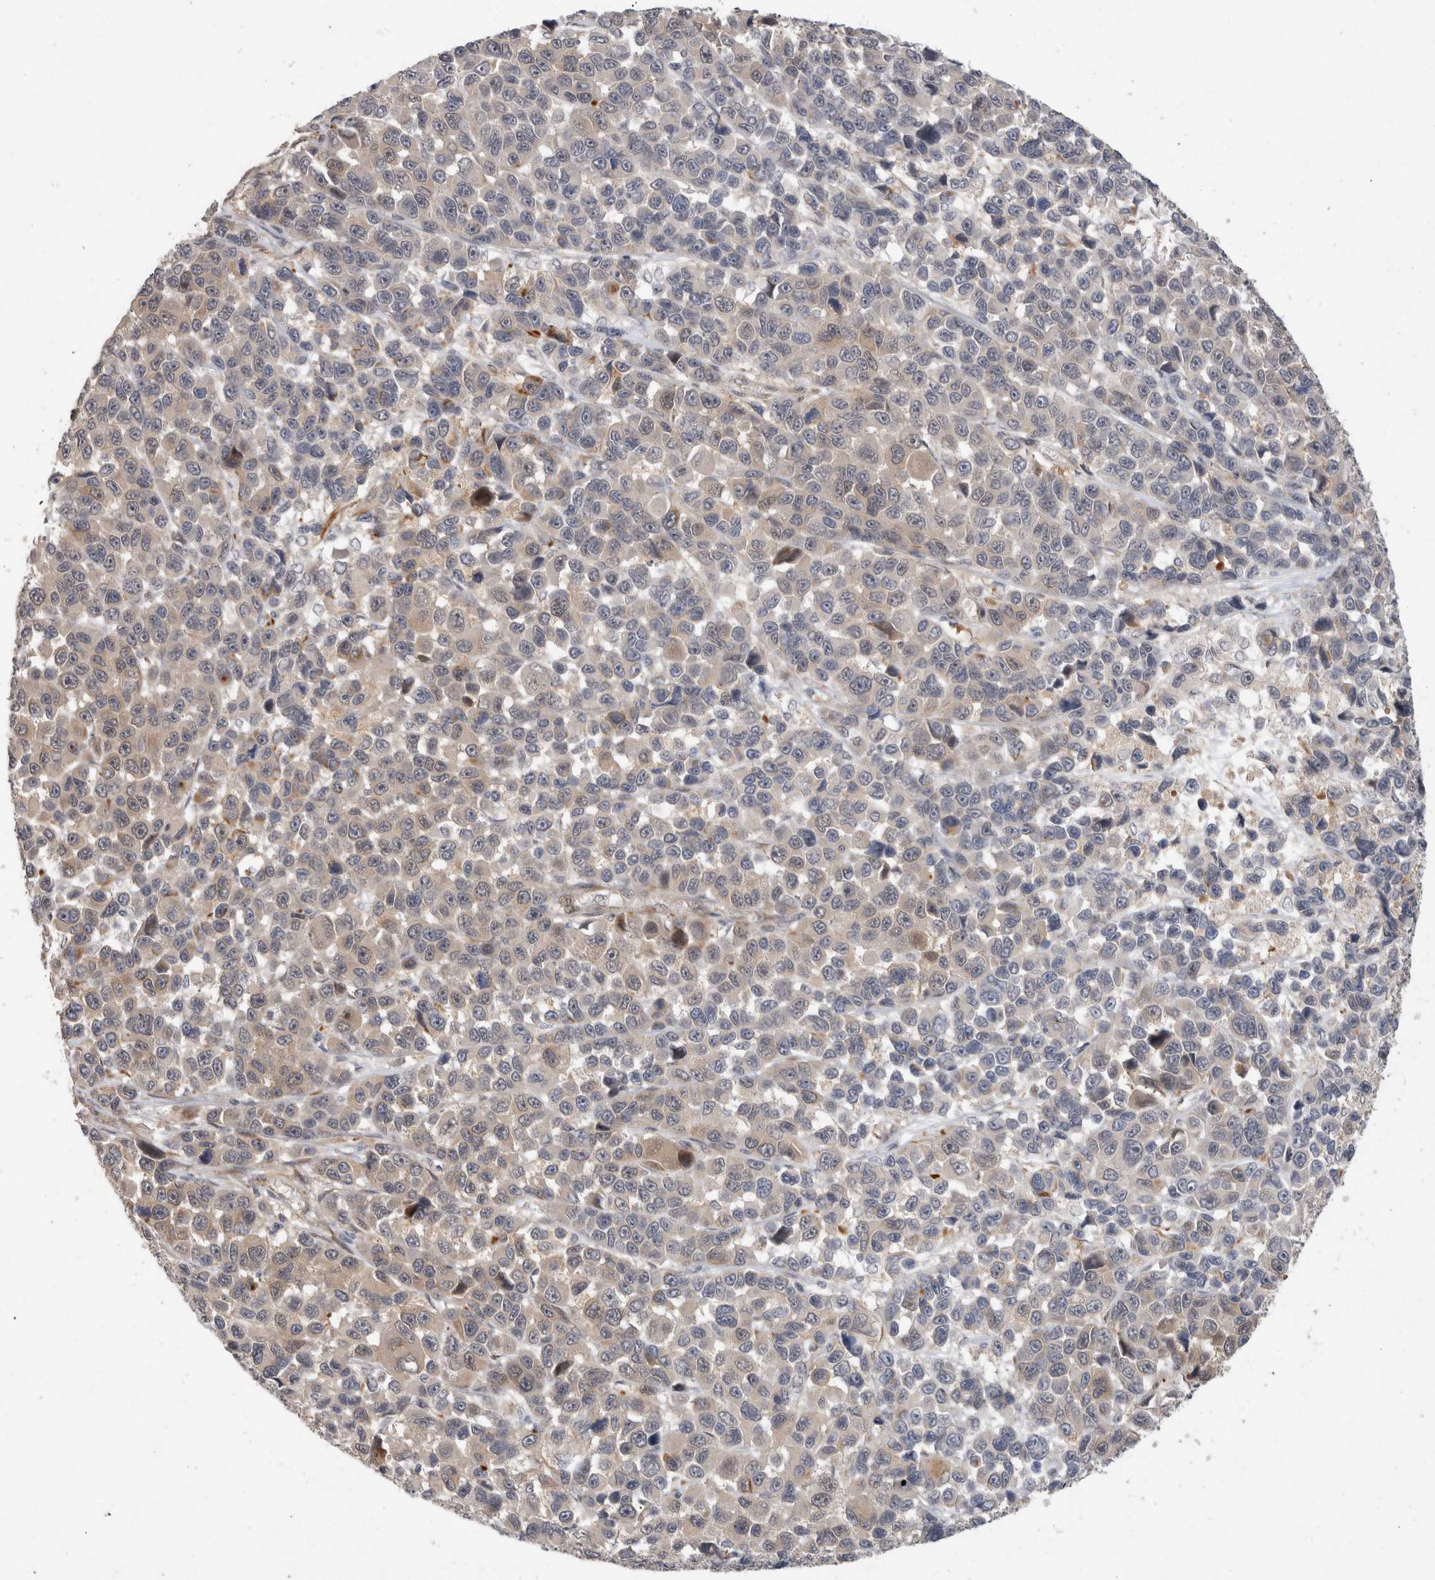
{"staining": {"intensity": "moderate", "quantity": "25%-75%", "location": "cytoplasmic/membranous"}, "tissue": "melanoma", "cell_type": "Tumor cells", "image_type": "cancer", "snomed": [{"axis": "morphology", "description": "Malignant melanoma, NOS"}, {"axis": "topography", "description": "Skin"}], "caption": "Melanoma stained with a protein marker demonstrates moderate staining in tumor cells.", "gene": "CRISPLD1", "patient": {"sex": "male", "age": 53}}